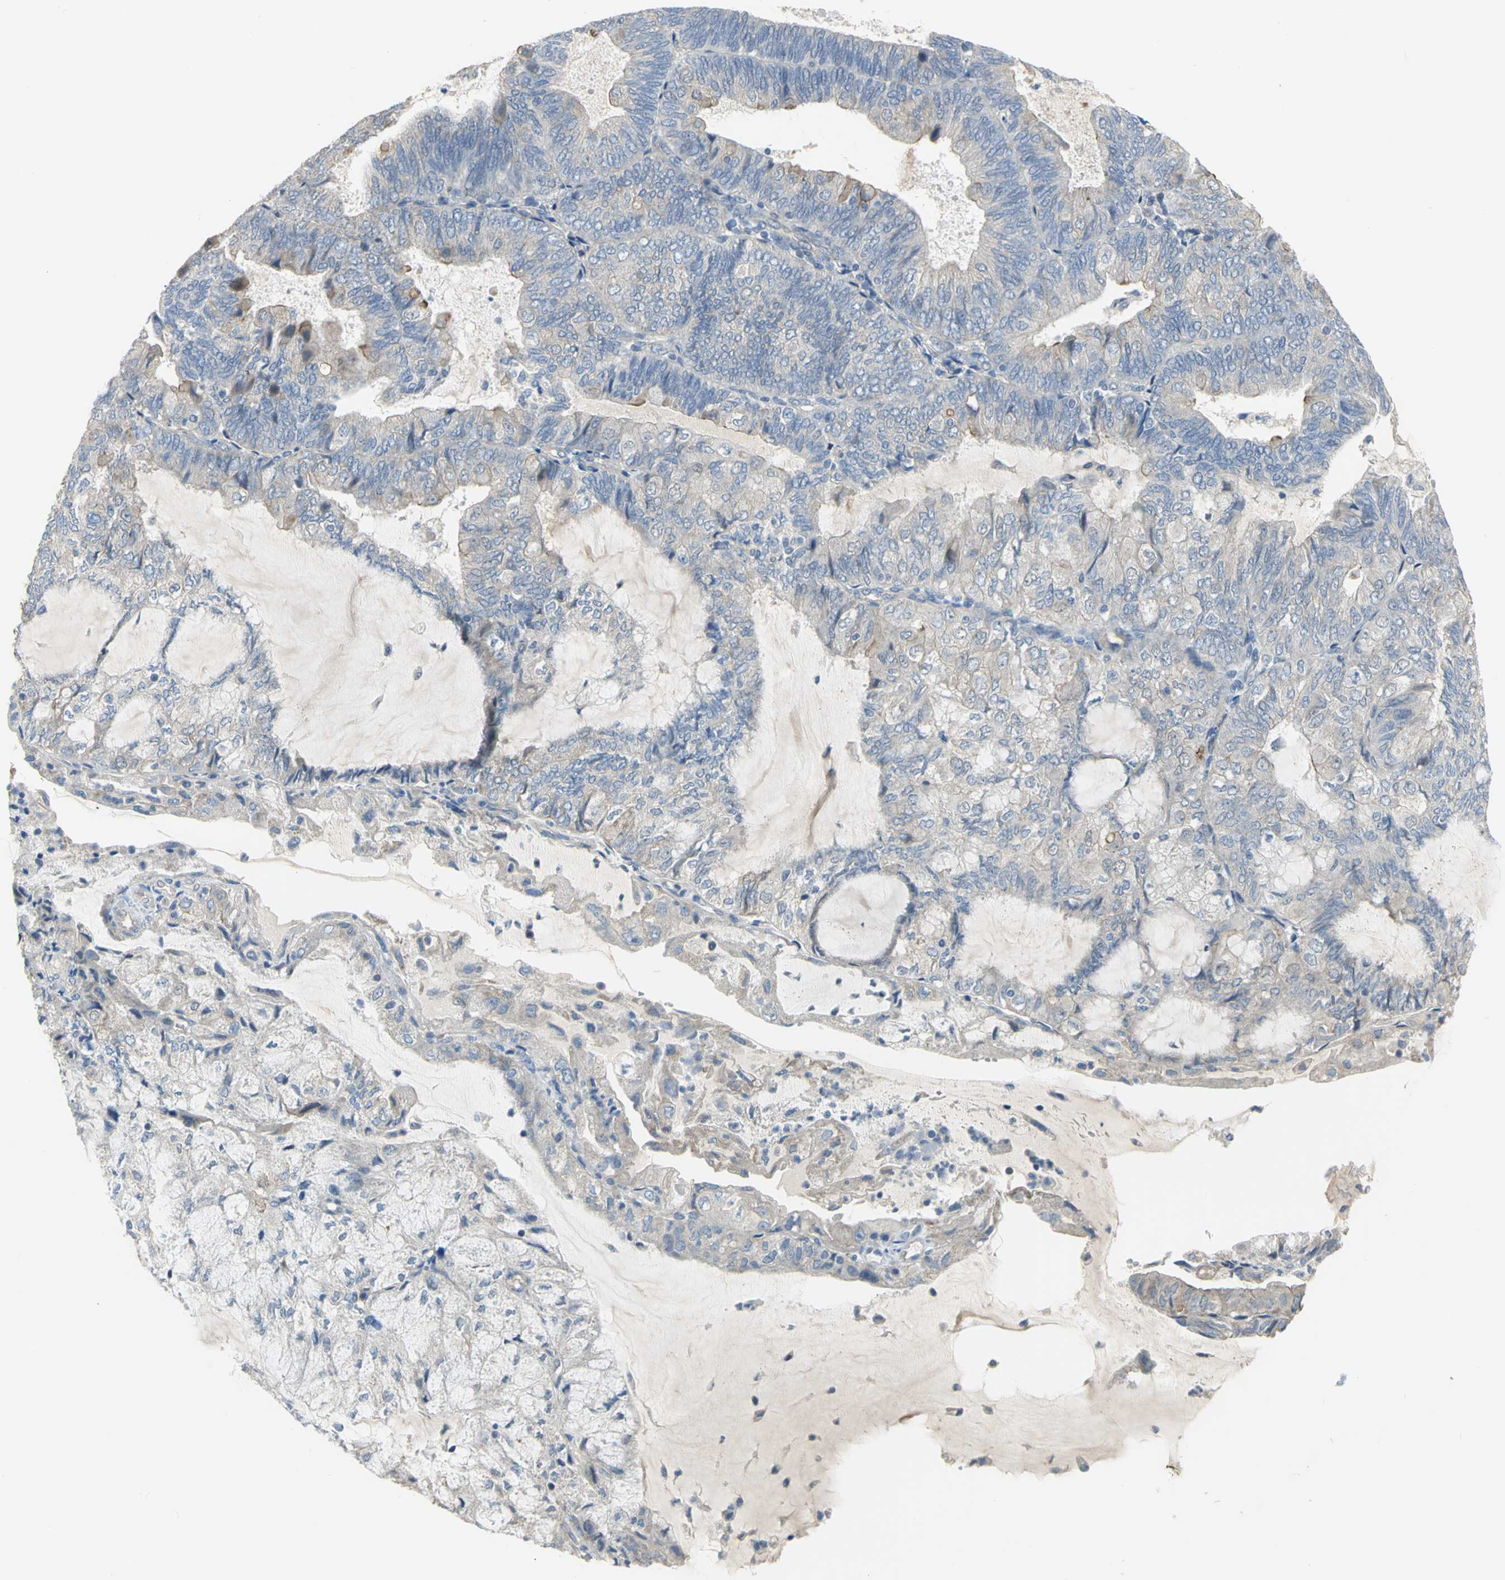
{"staining": {"intensity": "negative", "quantity": "none", "location": "none"}, "tissue": "endometrial cancer", "cell_type": "Tumor cells", "image_type": "cancer", "snomed": [{"axis": "morphology", "description": "Adenocarcinoma, NOS"}, {"axis": "topography", "description": "Endometrium"}], "caption": "DAB (3,3'-diaminobenzidine) immunohistochemical staining of endometrial cancer displays no significant expression in tumor cells. (IHC, brightfield microscopy, high magnification).", "gene": "HTR1F", "patient": {"sex": "female", "age": 81}}